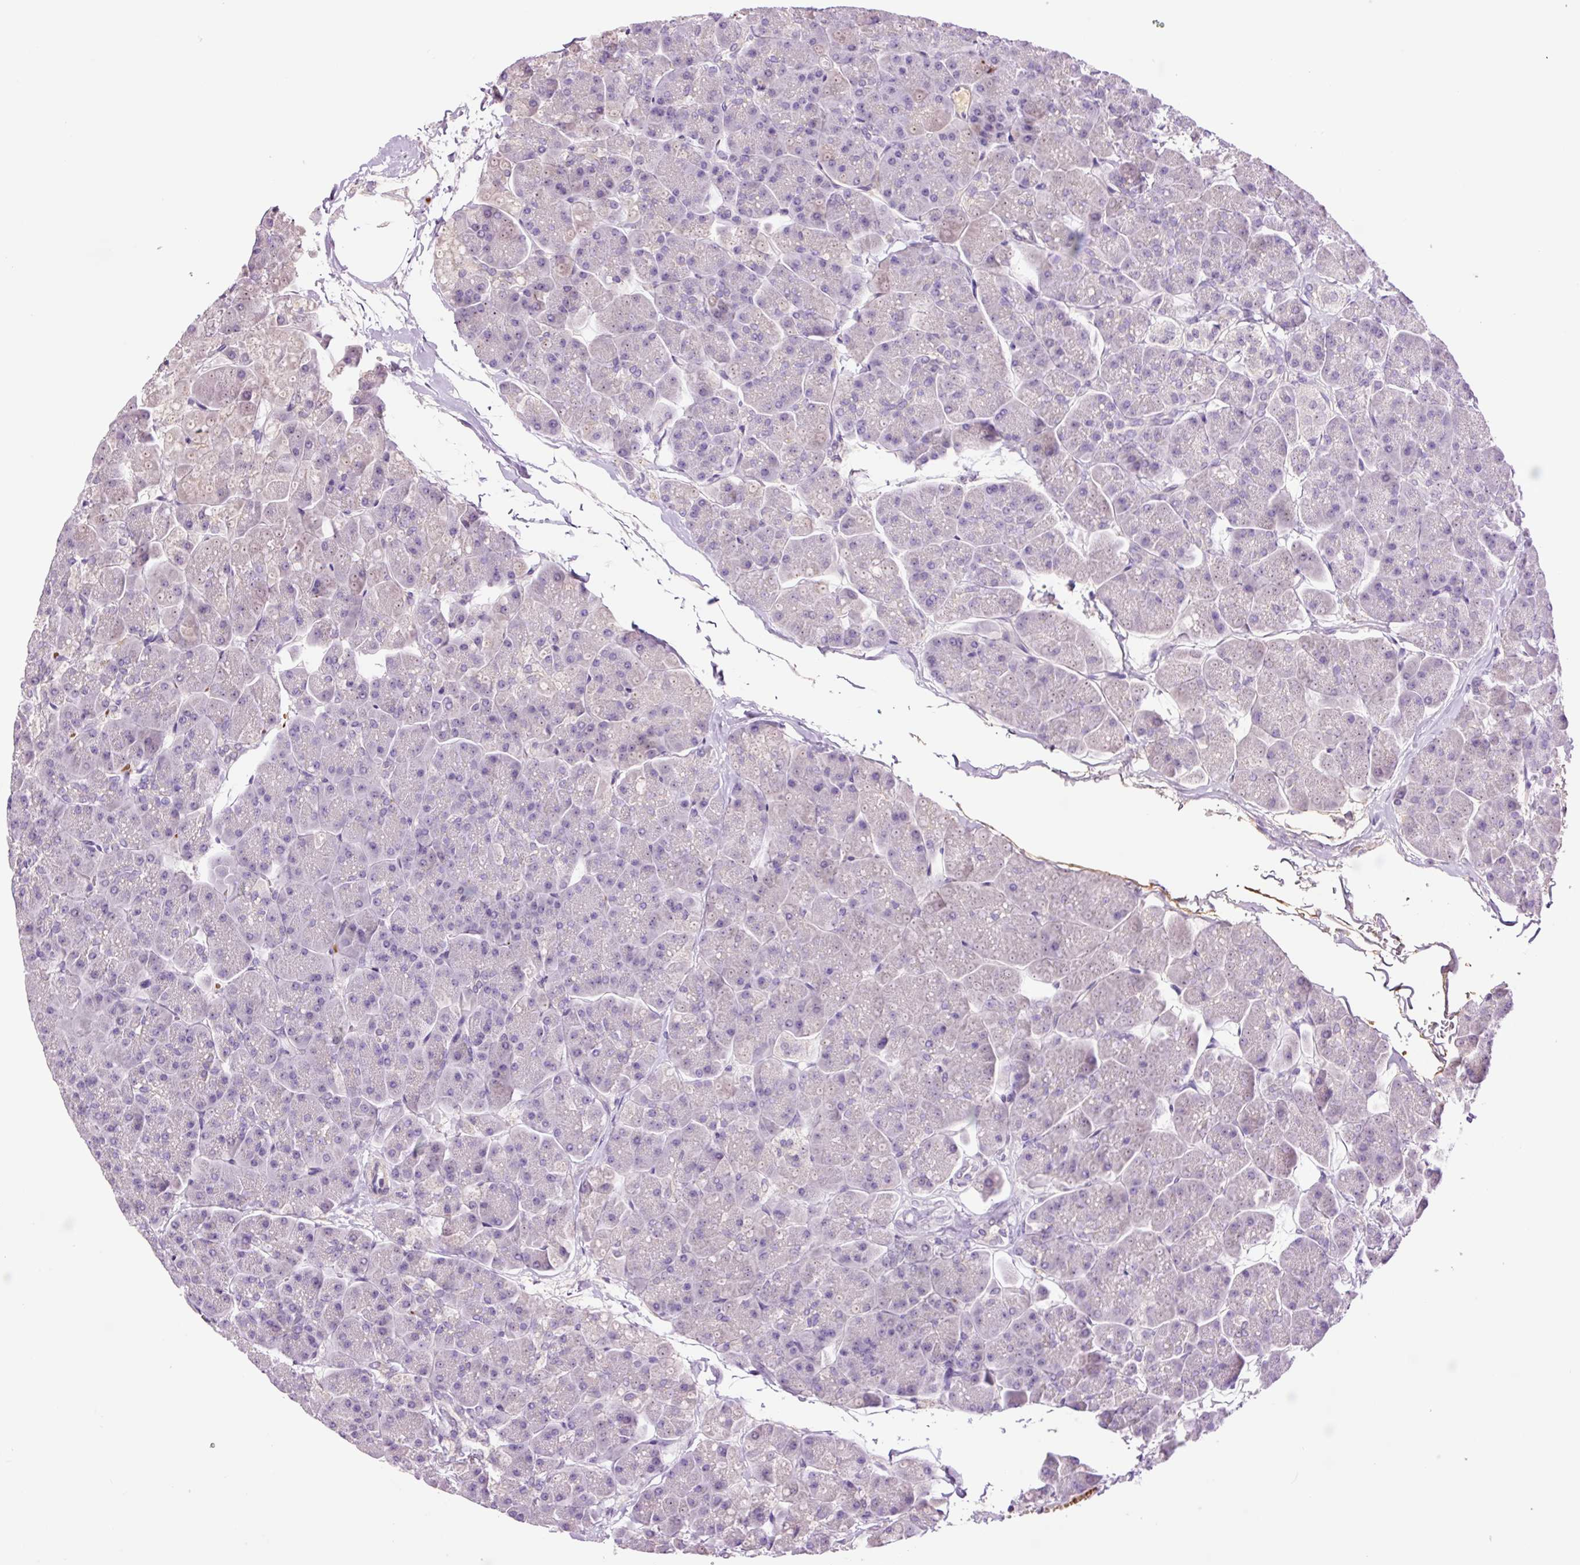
{"staining": {"intensity": "negative", "quantity": "none", "location": "none"}, "tissue": "pancreas", "cell_type": "Exocrine glandular cells", "image_type": "normal", "snomed": [{"axis": "morphology", "description": "Normal tissue, NOS"}, {"axis": "topography", "description": "Pancreas"}, {"axis": "topography", "description": "Peripheral nerve tissue"}], "caption": "Immunohistochemical staining of unremarkable human pancreas shows no significant expression in exocrine glandular cells. Nuclei are stained in blue.", "gene": "TMEM235", "patient": {"sex": "male", "age": 54}}